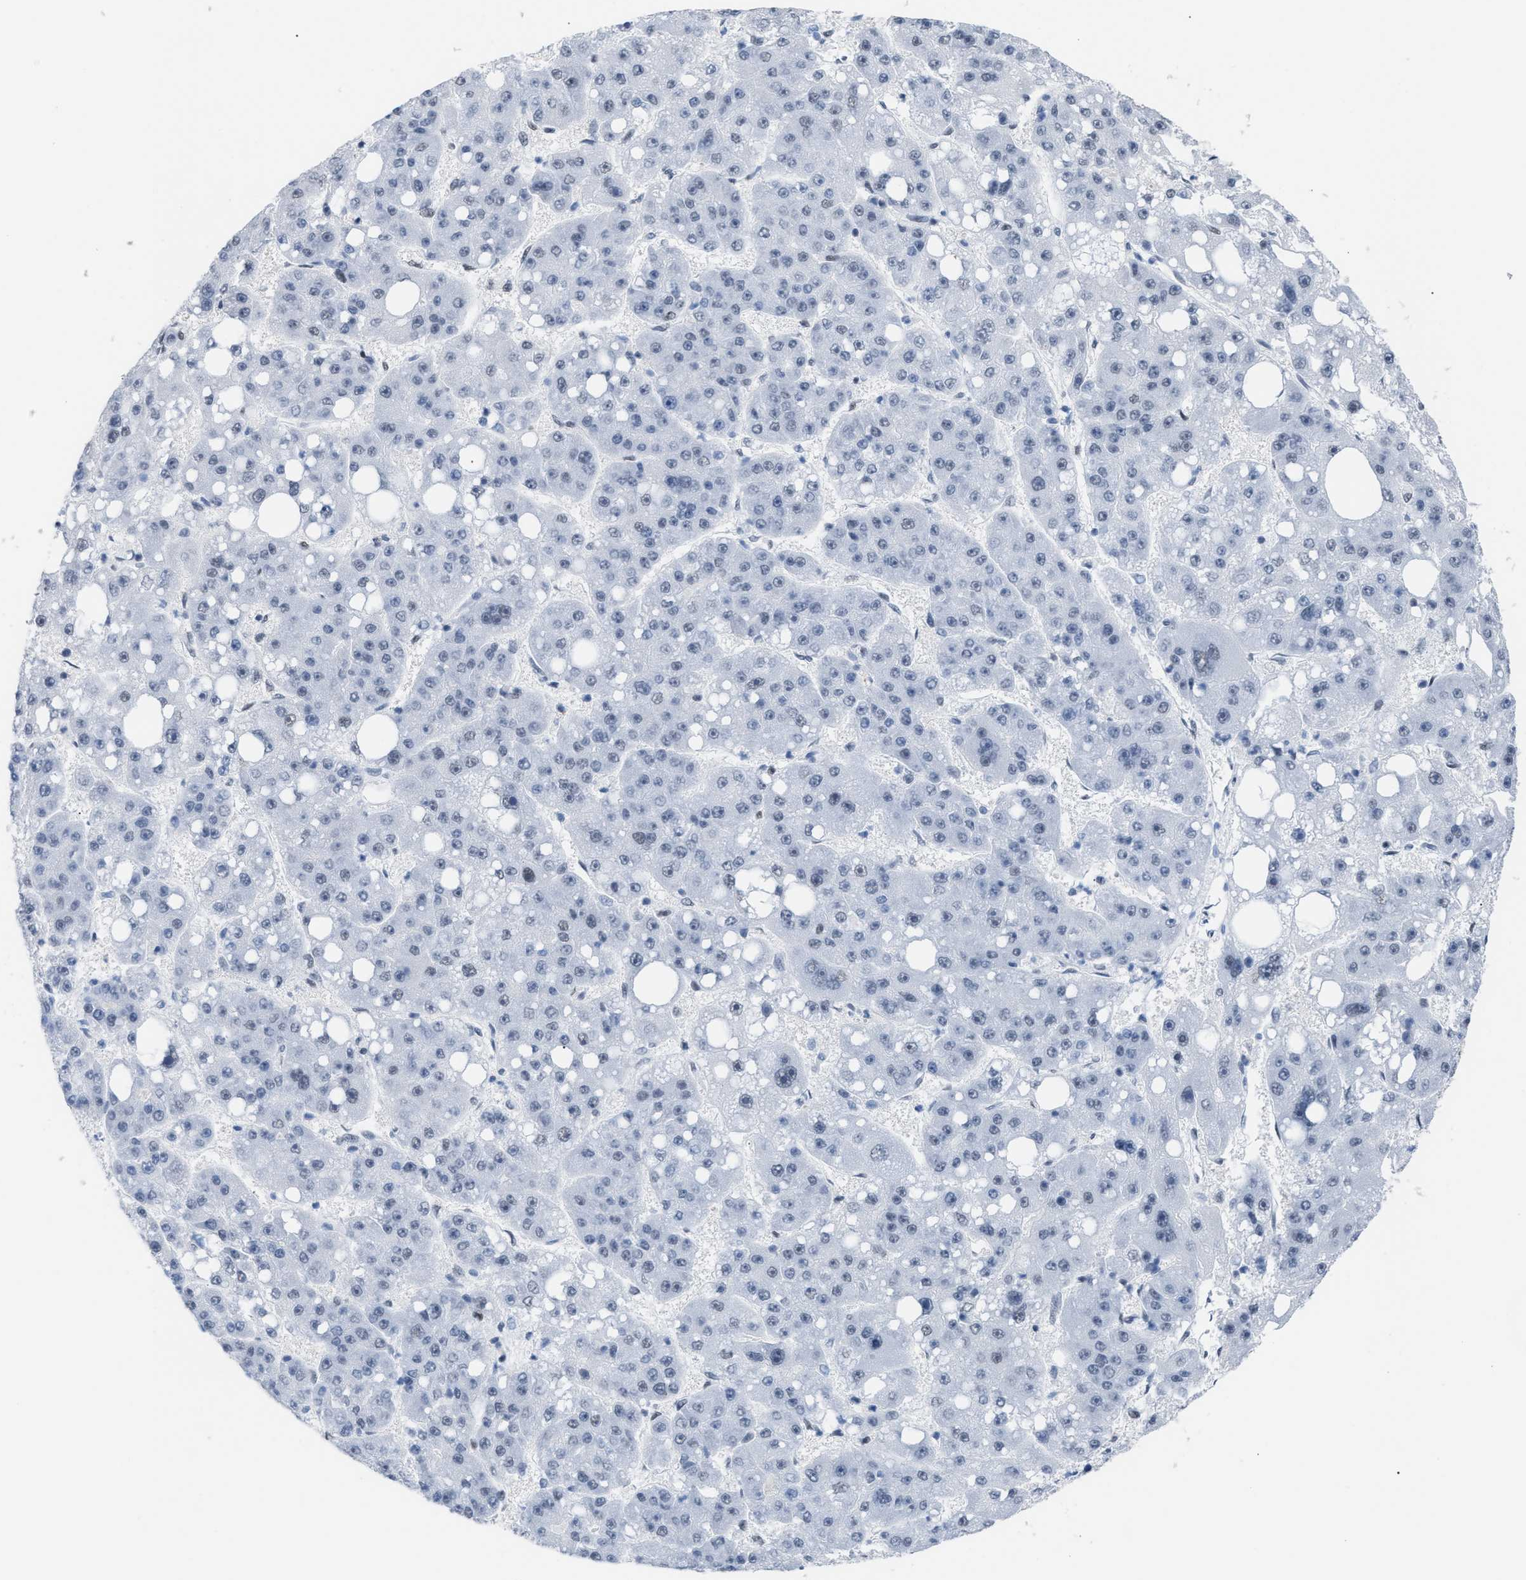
{"staining": {"intensity": "negative", "quantity": "none", "location": "none"}, "tissue": "liver cancer", "cell_type": "Tumor cells", "image_type": "cancer", "snomed": [{"axis": "morphology", "description": "Carcinoma, Hepatocellular, NOS"}, {"axis": "topography", "description": "Liver"}], "caption": "Tumor cells are negative for brown protein staining in liver cancer.", "gene": "CCAR2", "patient": {"sex": "female", "age": 61}}